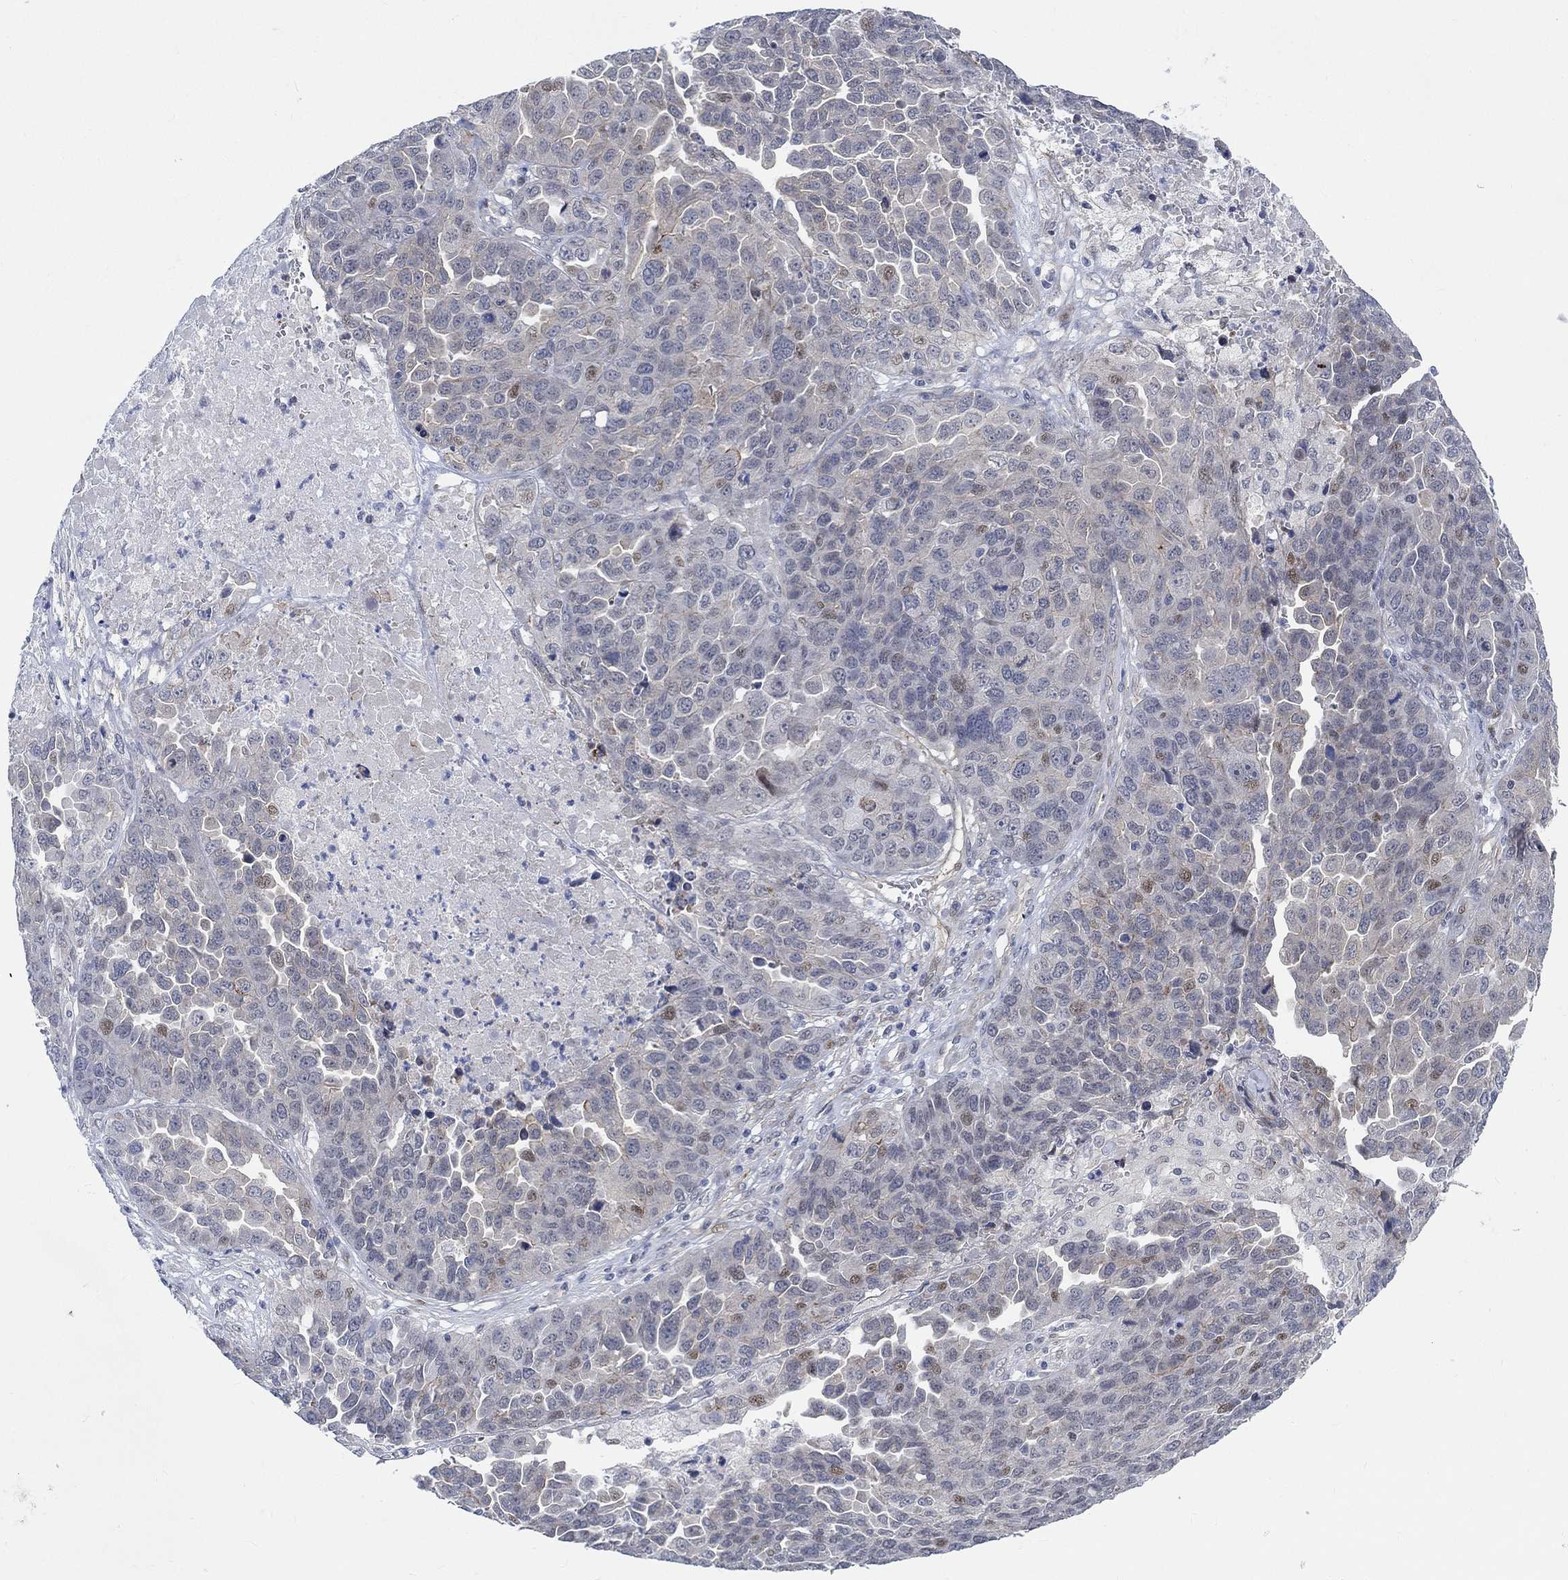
{"staining": {"intensity": "weak", "quantity": "<25%", "location": "nuclear"}, "tissue": "ovarian cancer", "cell_type": "Tumor cells", "image_type": "cancer", "snomed": [{"axis": "morphology", "description": "Cystadenocarcinoma, serous, NOS"}, {"axis": "topography", "description": "Ovary"}], "caption": "This photomicrograph is of ovarian cancer stained with IHC to label a protein in brown with the nuclei are counter-stained blue. There is no staining in tumor cells.", "gene": "KCNH8", "patient": {"sex": "female", "age": 87}}